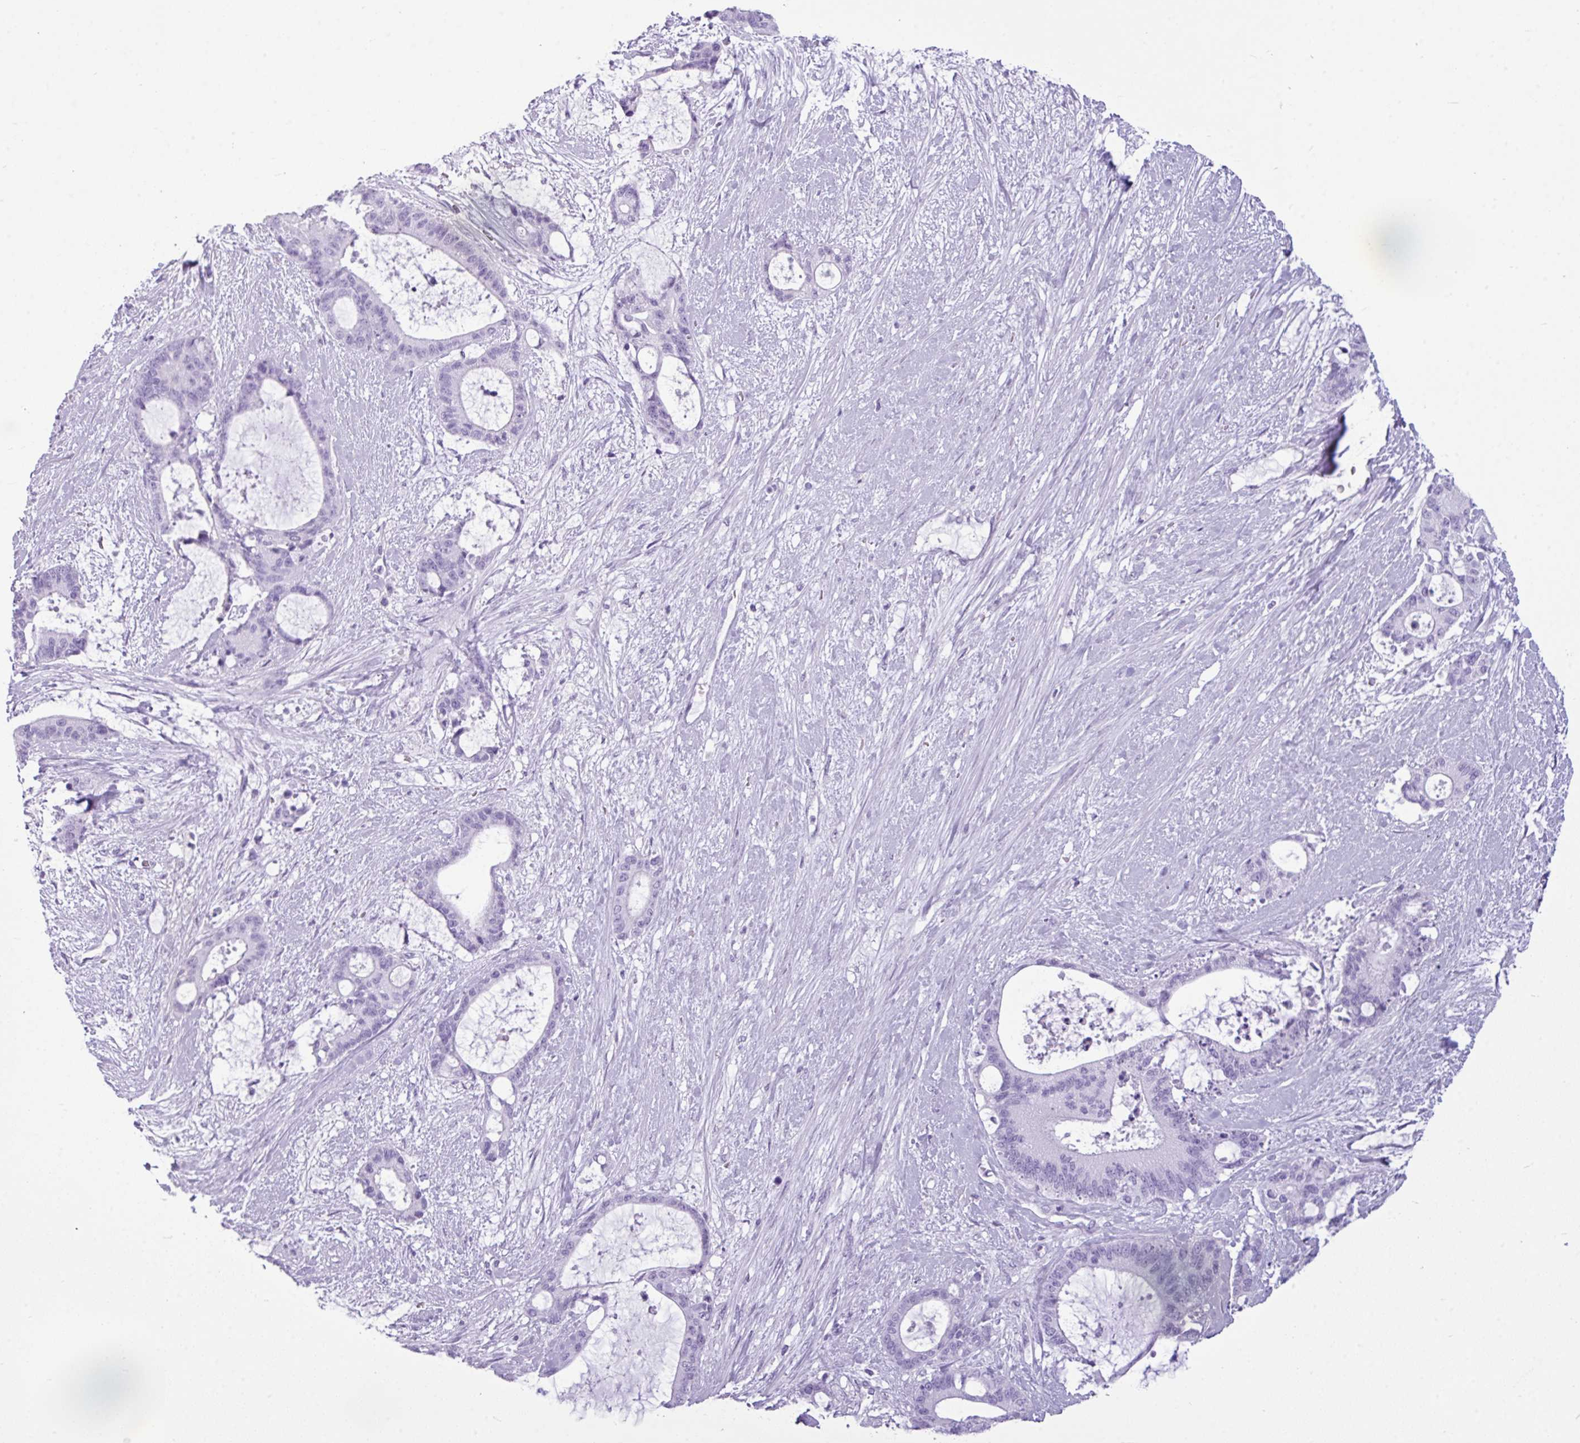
{"staining": {"intensity": "negative", "quantity": "none", "location": "none"}, "tissue": "liver cancer", "cell_type": "Tumor cells", "image_type": "cancer", "snomed": [{"axis": "morphology", "description": "Normal tissue, NOS"}, {"axis": "morphology", "description": "Cholangiocarcinoma"}, {"axis": "topography", "description": "Liver"}, {"axis": "topography", "description": "Peripheral nerve tissue"}], "caption": "Liver cholangiocarcinoma was stained to show a protein in brown. There is no significant positivity in tumor cells.", "gene": "AMY1B", "patient": {"sex": "female", "age": 73}}